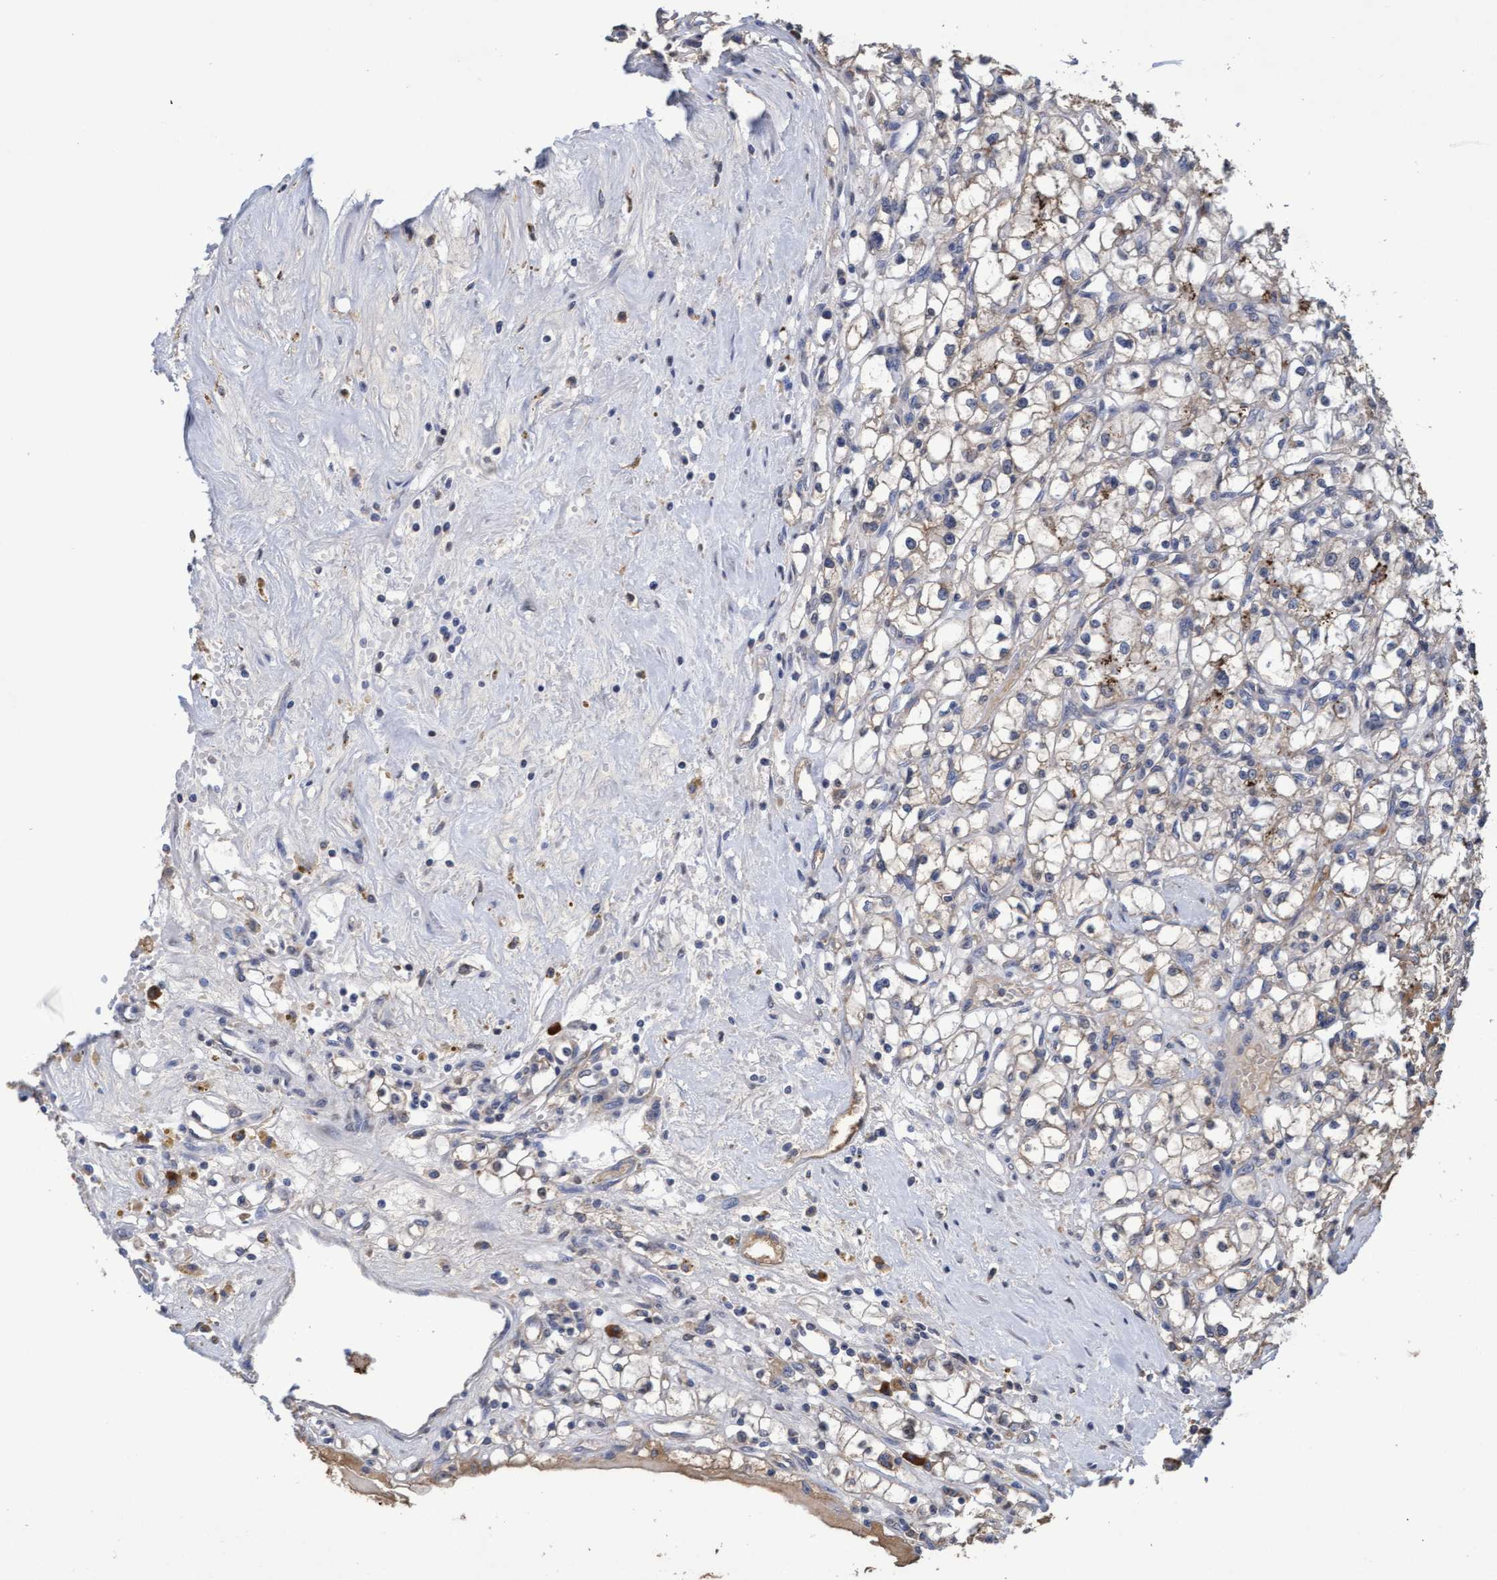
{"staining": {"intensity": "negative", "quantity": "none", "location": "none"}, "tissue": "renal cancer", "cell_type": "Tumor cells", "image_type": "cancer", "snomed": [{"axis": "morphology", "description": "Adenocarcinoma, NOS"}, {"axis": "topography", "description": "Kidney"}], "caption": "Immunohistochemical staining of renal adenocarcinoma exhibits no significant positivity in tumor cells. Brightfield microscopy of immunohistochemistry (IHC) stained with DAB (brown) and hematoxylin (blue), captured at high magnification.", "gene": "GPR39", "patient": {"sex": "male", "age": 56}}